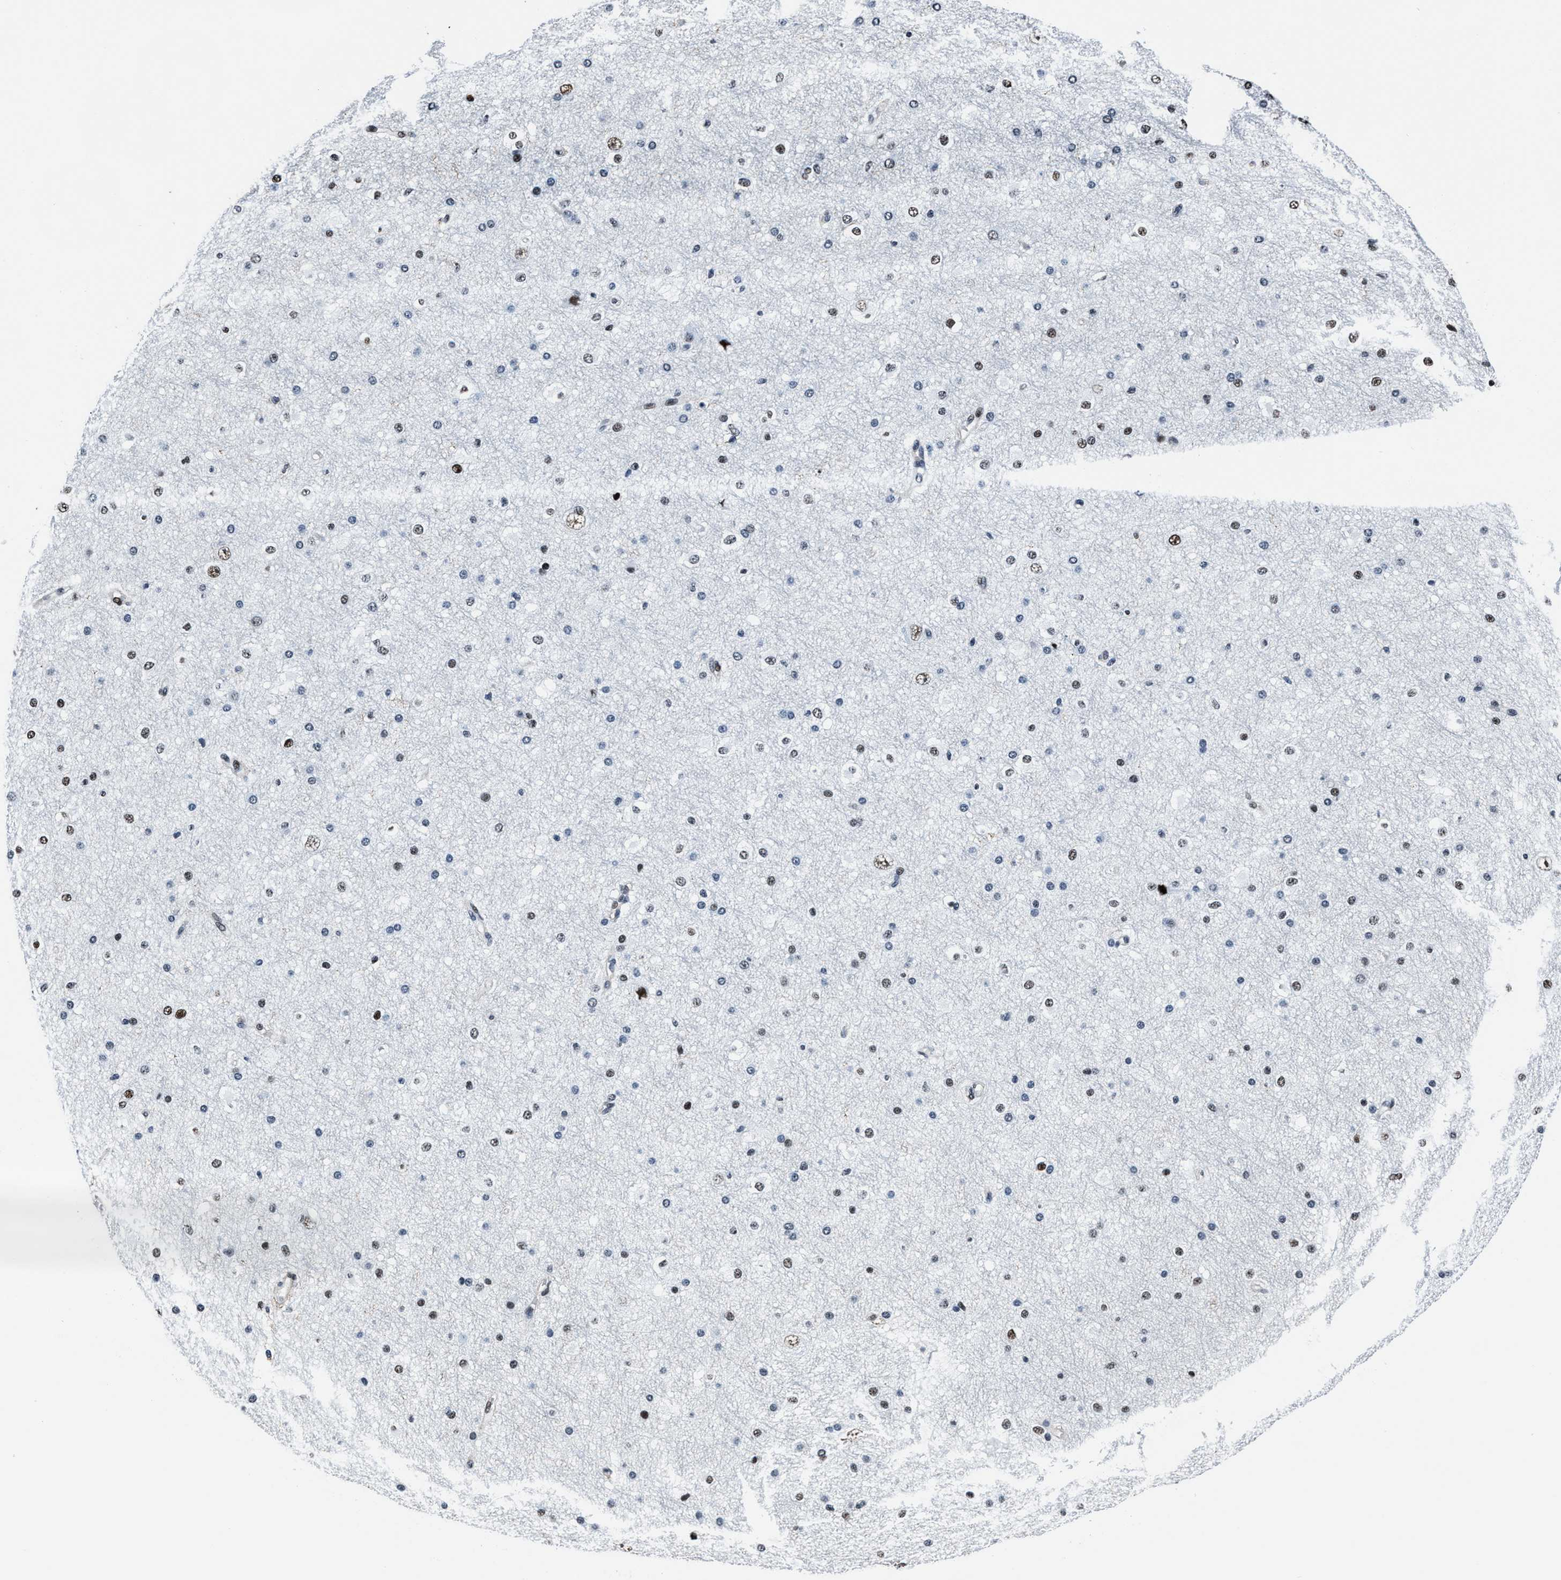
{"staining": {"intensity": "moderate", "quantity": "25%-75%", "location": "nuclear"}, "tissue": "cerebral cortex", "cell_type": "Endothelial cells", "image_type": "normal", "snomed": [{"axis": "morphology", "description": "Normal tissue, NOS"}, {"axis": "morphology", "description": "Developmental malformation"}, {"axis": "topography", "description": "Cerebral cortex"}], "caption": "An image of cerebral cortex stained for a protein exhibits moderate nuclear brown staining in endothelial cells. Nuclei are stained in blue.", "gene": "PPIE", "patient": {"sex": "female", "age": 30}}